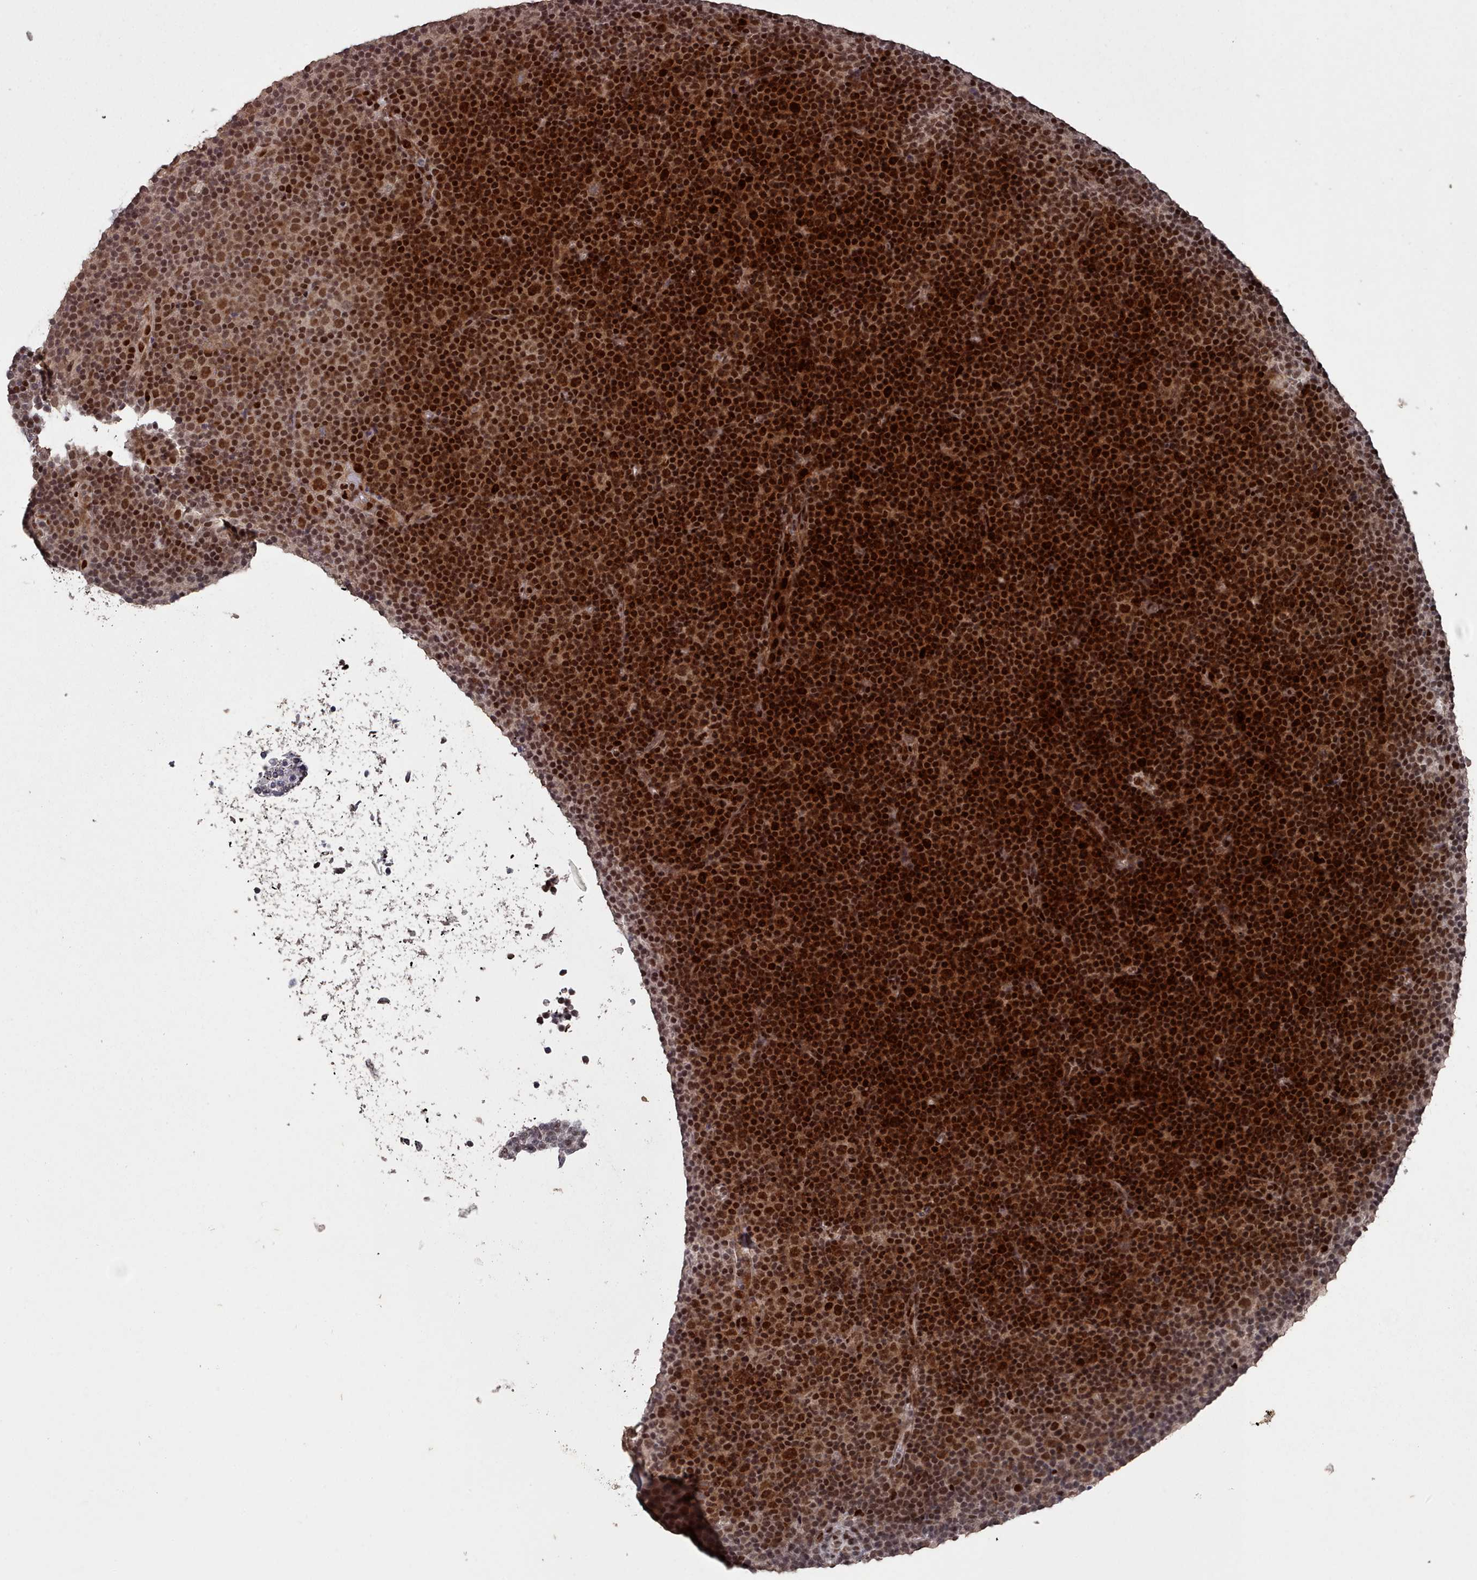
{"staining": {"intensity": "strong", "quantity": ">75%", "location": "nuclear"}, "tissue": "lymphoma", "cell_type": "Tumor cells", "image_type": "cancer", "snomed": [{"axis": "morphology", "description": "Malignant lymphoma, non-Hodgkin's type, Low grade"}, {"axis": "topography", "description": "Lymph node"}], "caption": "Malignant lymphoma, non-Hodgkin's type (low-grade) stained with DAB immunohistochemistry exhibits high levels of strong nuclear positivity in approximately >75% of tumor cells. (Brightfield microscopy of DAB IHC at high magnification).", "gene": "PNRC2", "patient": {"sex": "female", "age": 67}}